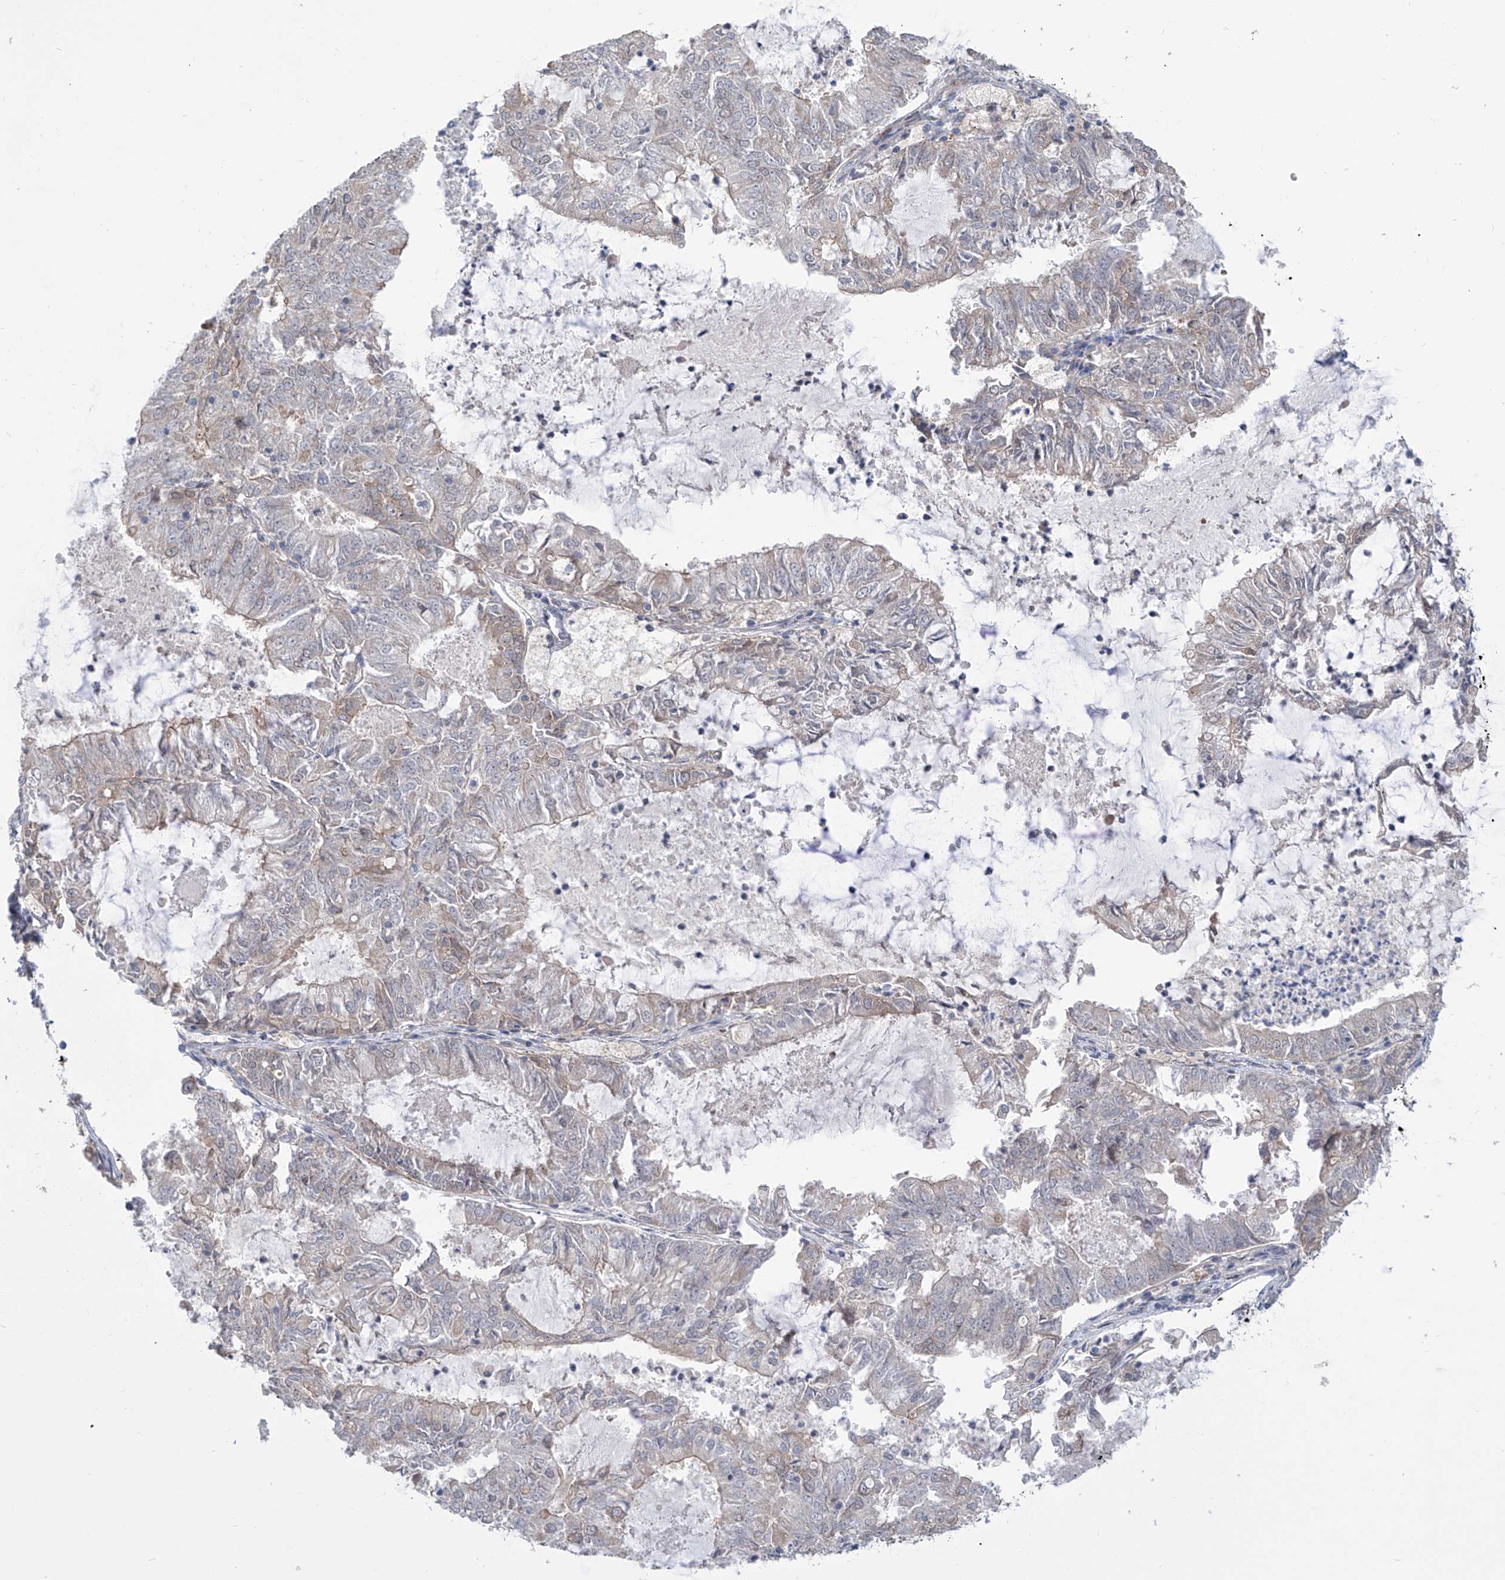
{"staining": {"intensity": "negative", "quantity": "none", "location": "none"}, "tissue": "endometrial cancer", "cell_type": "Tumor cells", "image_type": "cancer", "snomed": [{"axis": "morphology", "description": "Adenocarcinoma, NOS"}, {"axis": "topography", "description": "Endometrium"}], "caption": "There is no significant expression in tumor cells of endometrial cancer.", "gene": "LRRC1", "patient": {"sex": "female", "age": 57}}